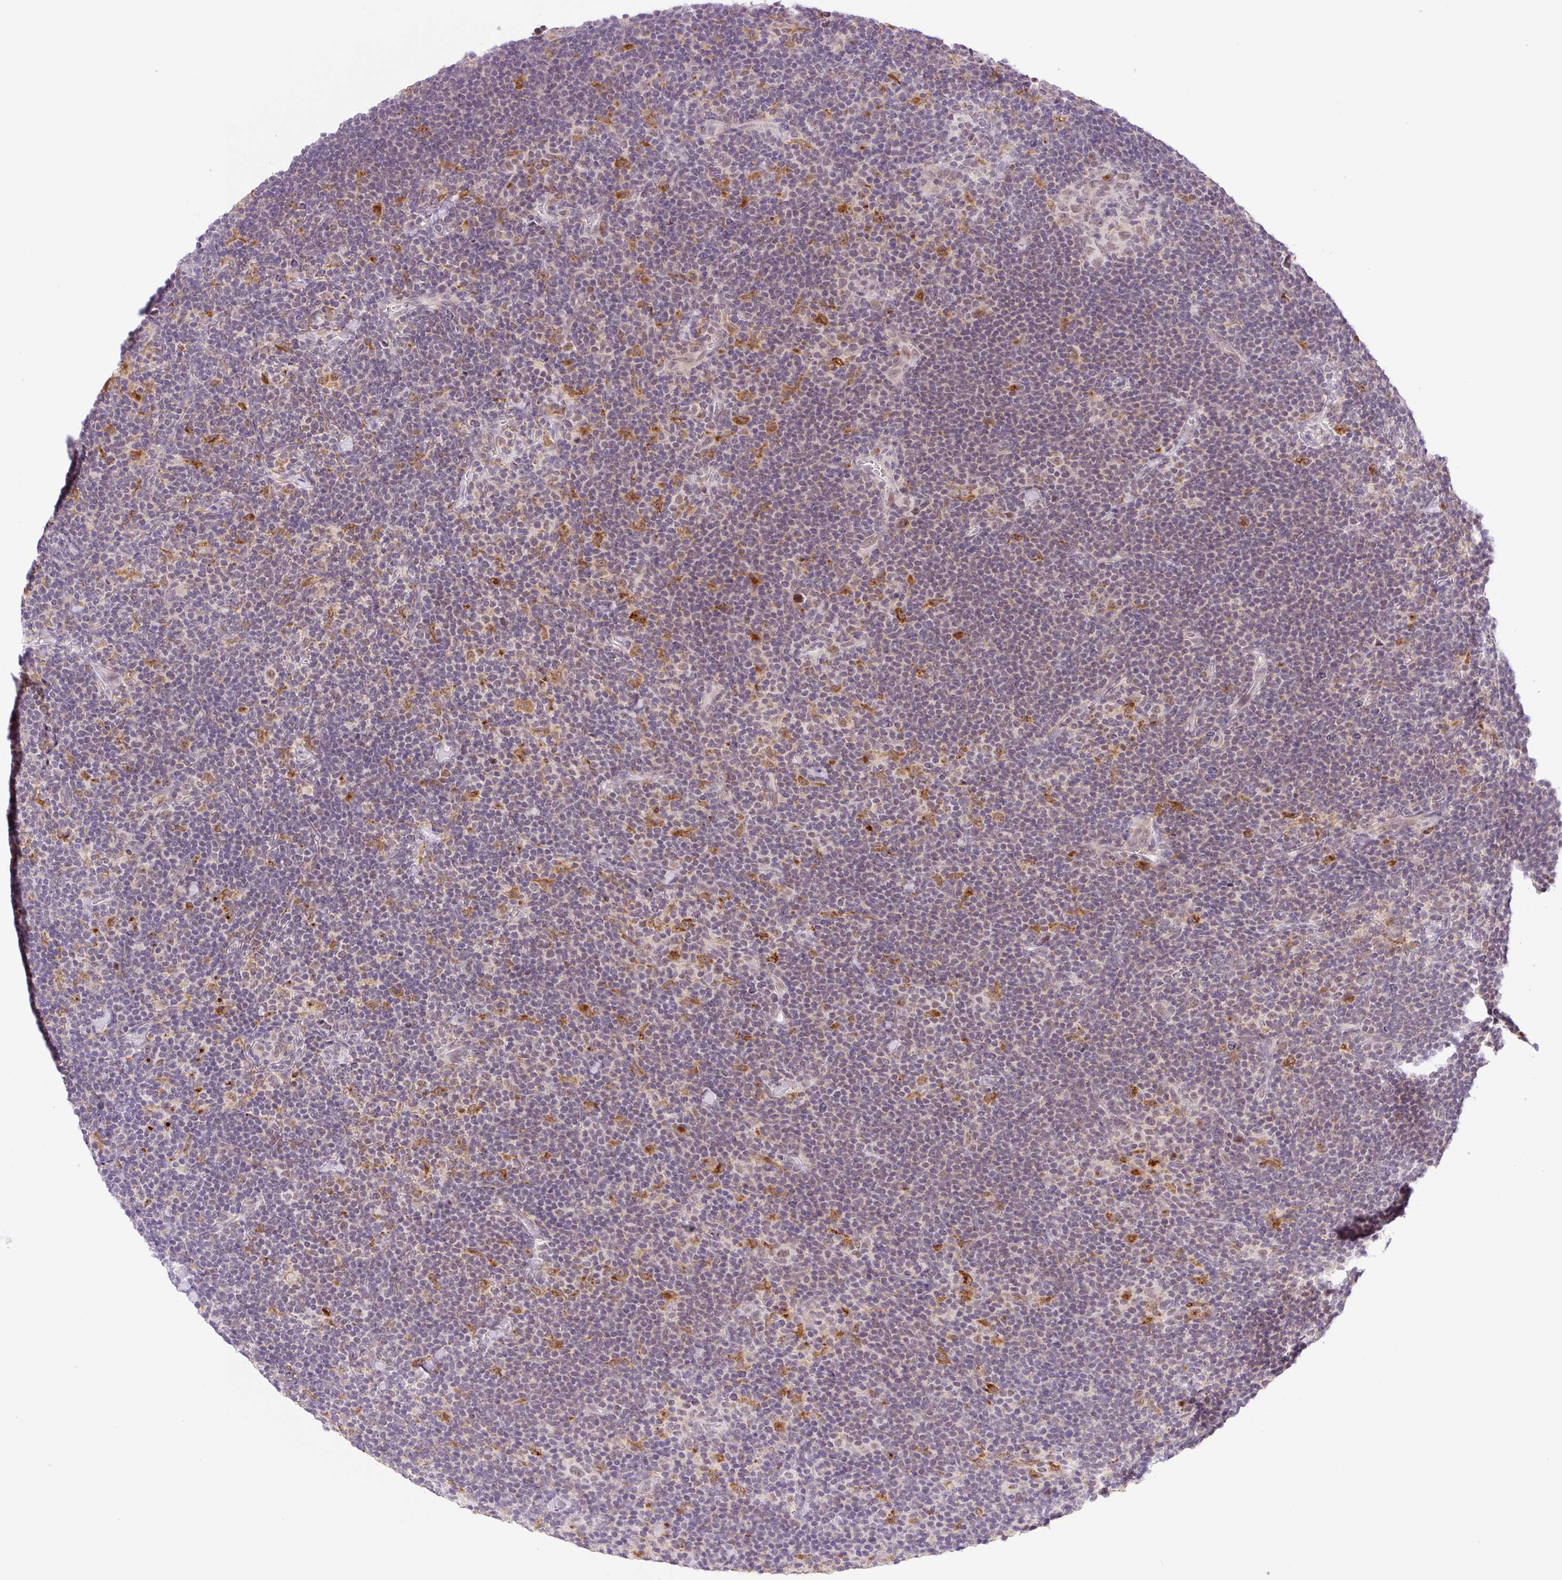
{"staining": {"intensity": "weak", "quantity": "25%-75%", "location": "nuclear"}, "tissue": "lymphoma", "cell_type": "Tumor cells", "image_type": "cancer", "snomed": [{"axis": "morphology", "description": "Hodgkin's disease, NOS"}, {"axis": "topography", "description": "Lymph node"}], "caption": "Immunohistochemistry (IHC) micrograph of neoplastic tissue: lymphoma stained using IHC displays low levels of weak protein expression localized specifically in the nuclear of tumor cells, appearing as a nuclear brown color.", "gene": "CEBPZOS", "patient": {"sex": "female", "age": 57}}